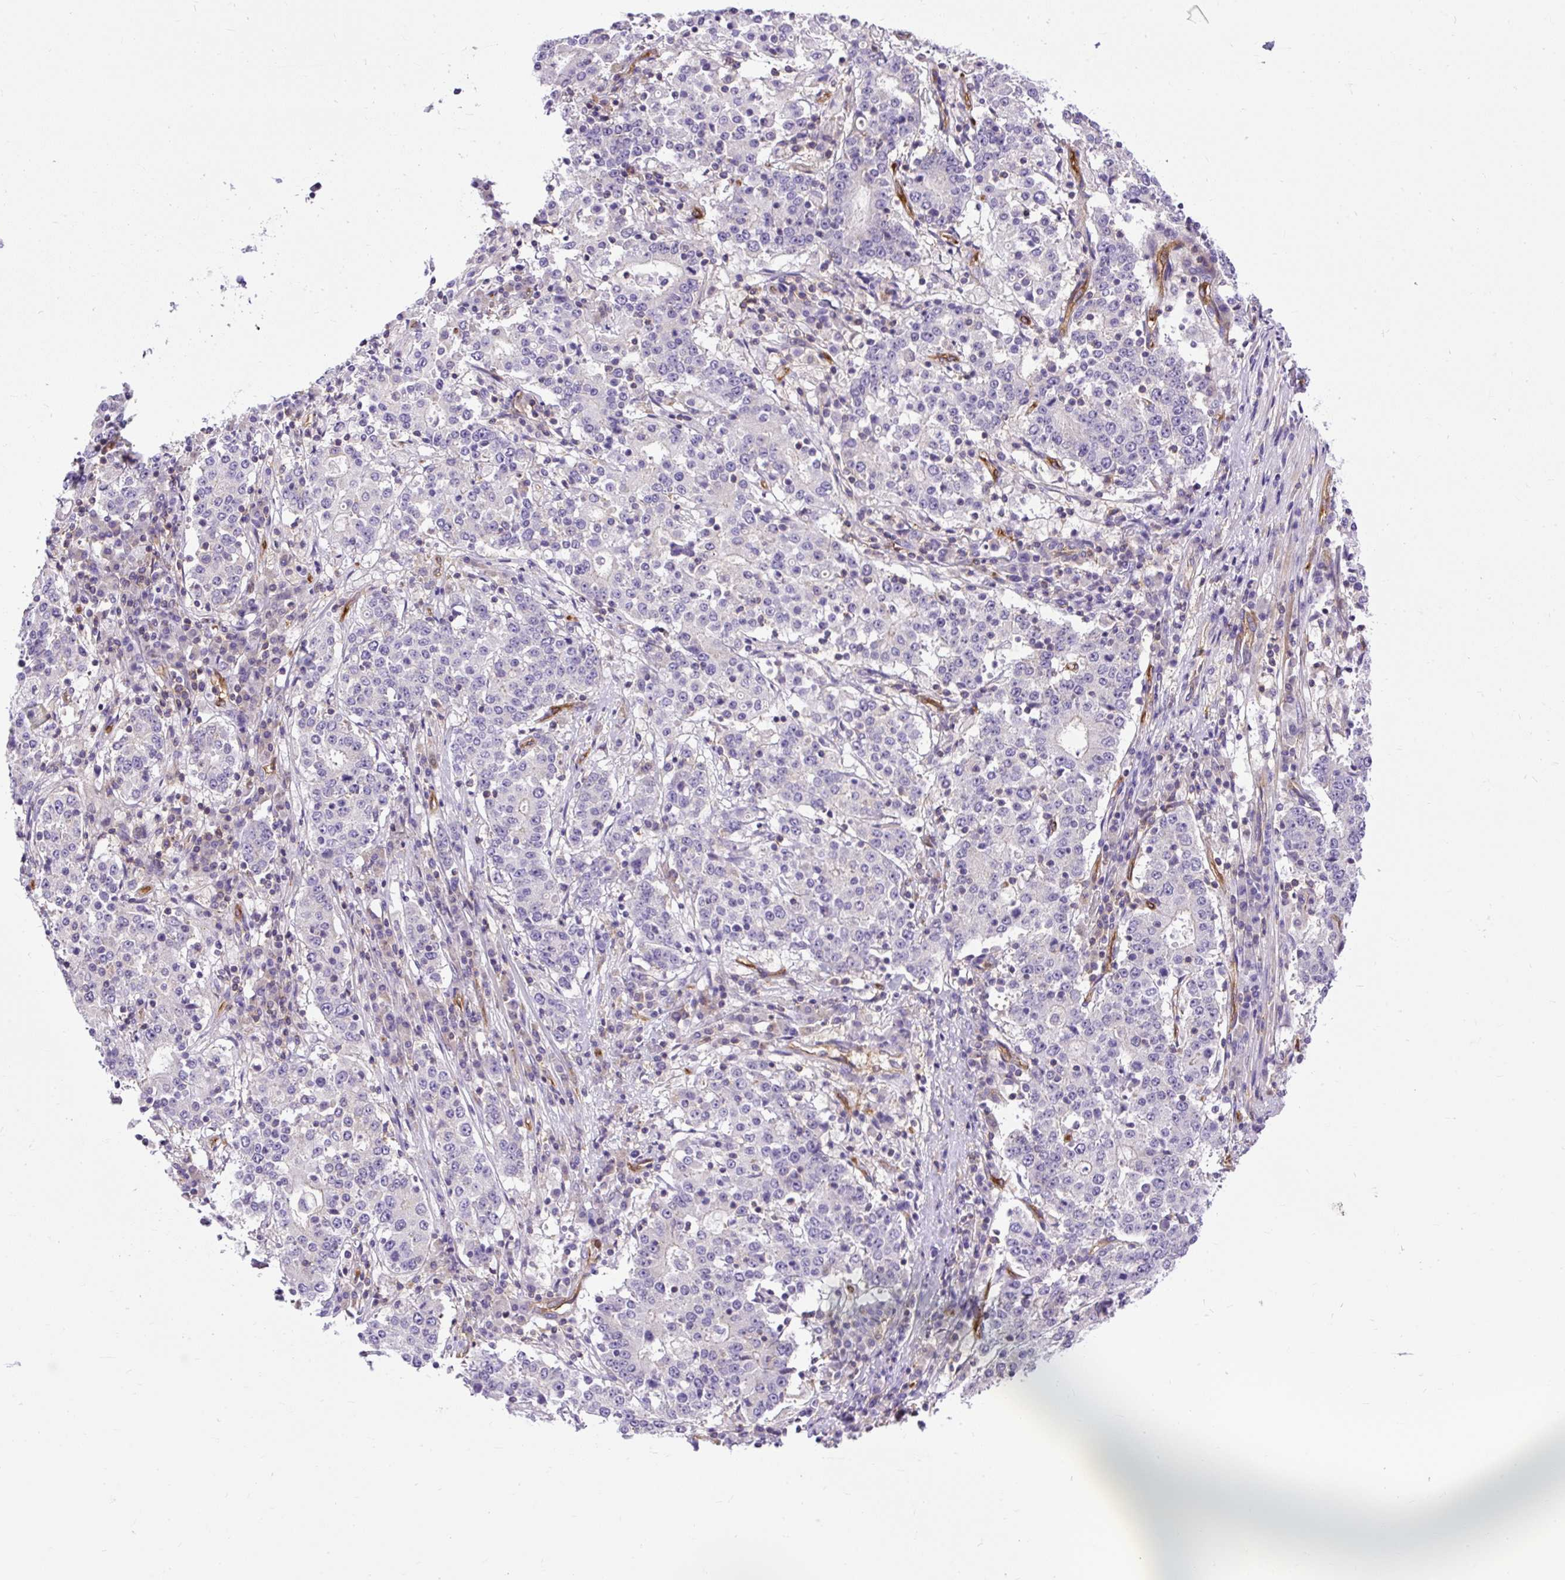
{"staining": {"intensity": "negative", "quantity": "none", "location": "none"}, "tissue": "stomach cancer", "cell_type": "Tumor cells", "image_type": "cancer", "snomed": [{"axis": "morphology", "description": "Adenocarcinoma, NOS"}, {"axis": "topography", "description": "Stomach"}], "caption": "IHC of human adenocarcinoma (stomach) shows no expression in tumor cells.", "gene": "MAP1S", "patient": {"sex": "male", "age": 59}}